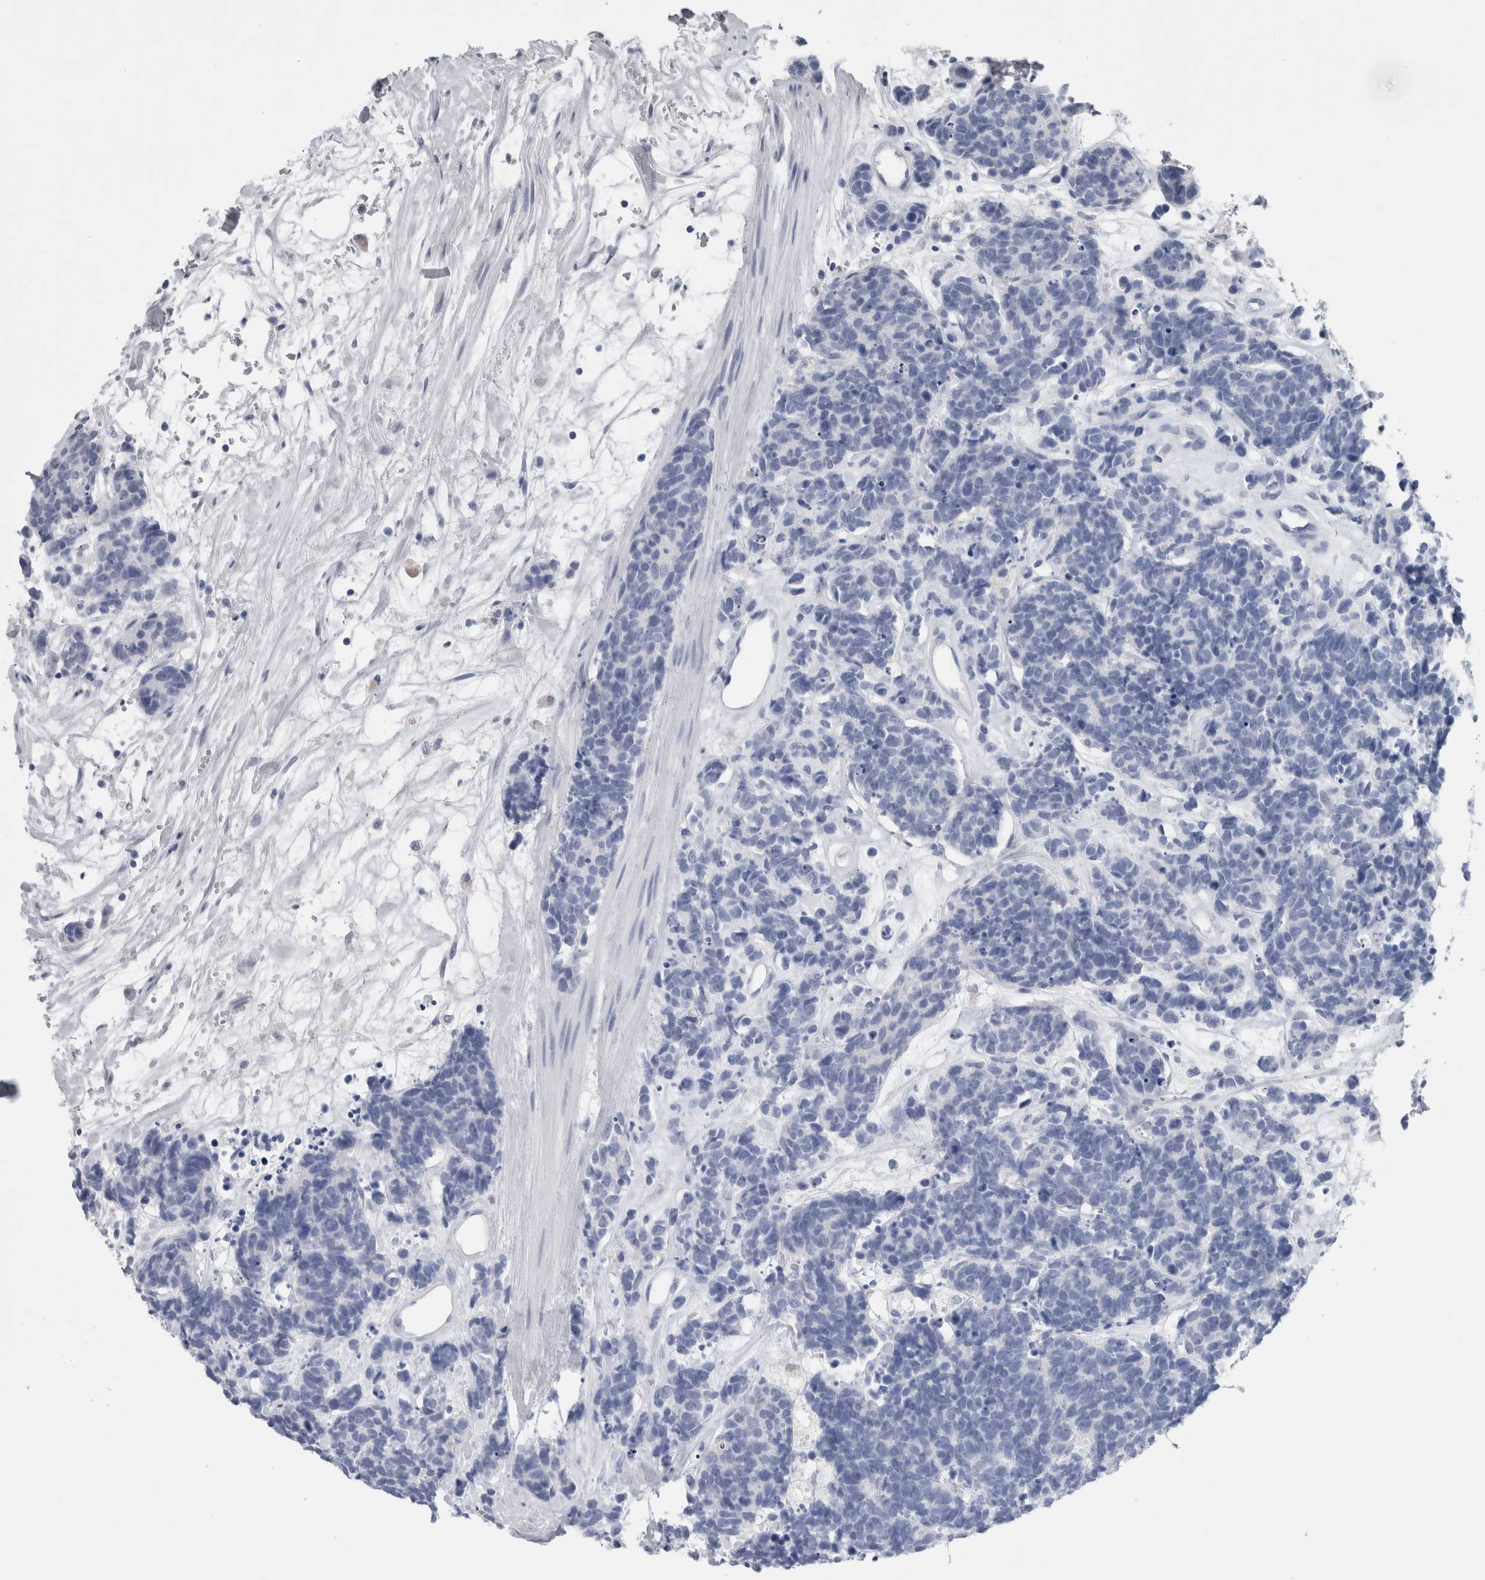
{"staining": {"intensity": "negative", "quantity": "none", "location": "none"}, "tissue": "carcinoid", "cell_type": "Tumor cells", "image_type": "cancer", "snomed": [{"axis": "morphology", "description": "Carcinoma, NOS"}, {"axis": "morphology", "description": "Carcinoid, malignant, NOS"}, {"axis": "topography", "description": "Urinary bladder"}], "caption": "High power microscopy histopathology image of an immunohistochemistry (IHC) histopathology image of carcinoma, revealing no significant positivity in tumor cells.", "gene": "CA8", "patient": {"sex": "male", "age": 57}}